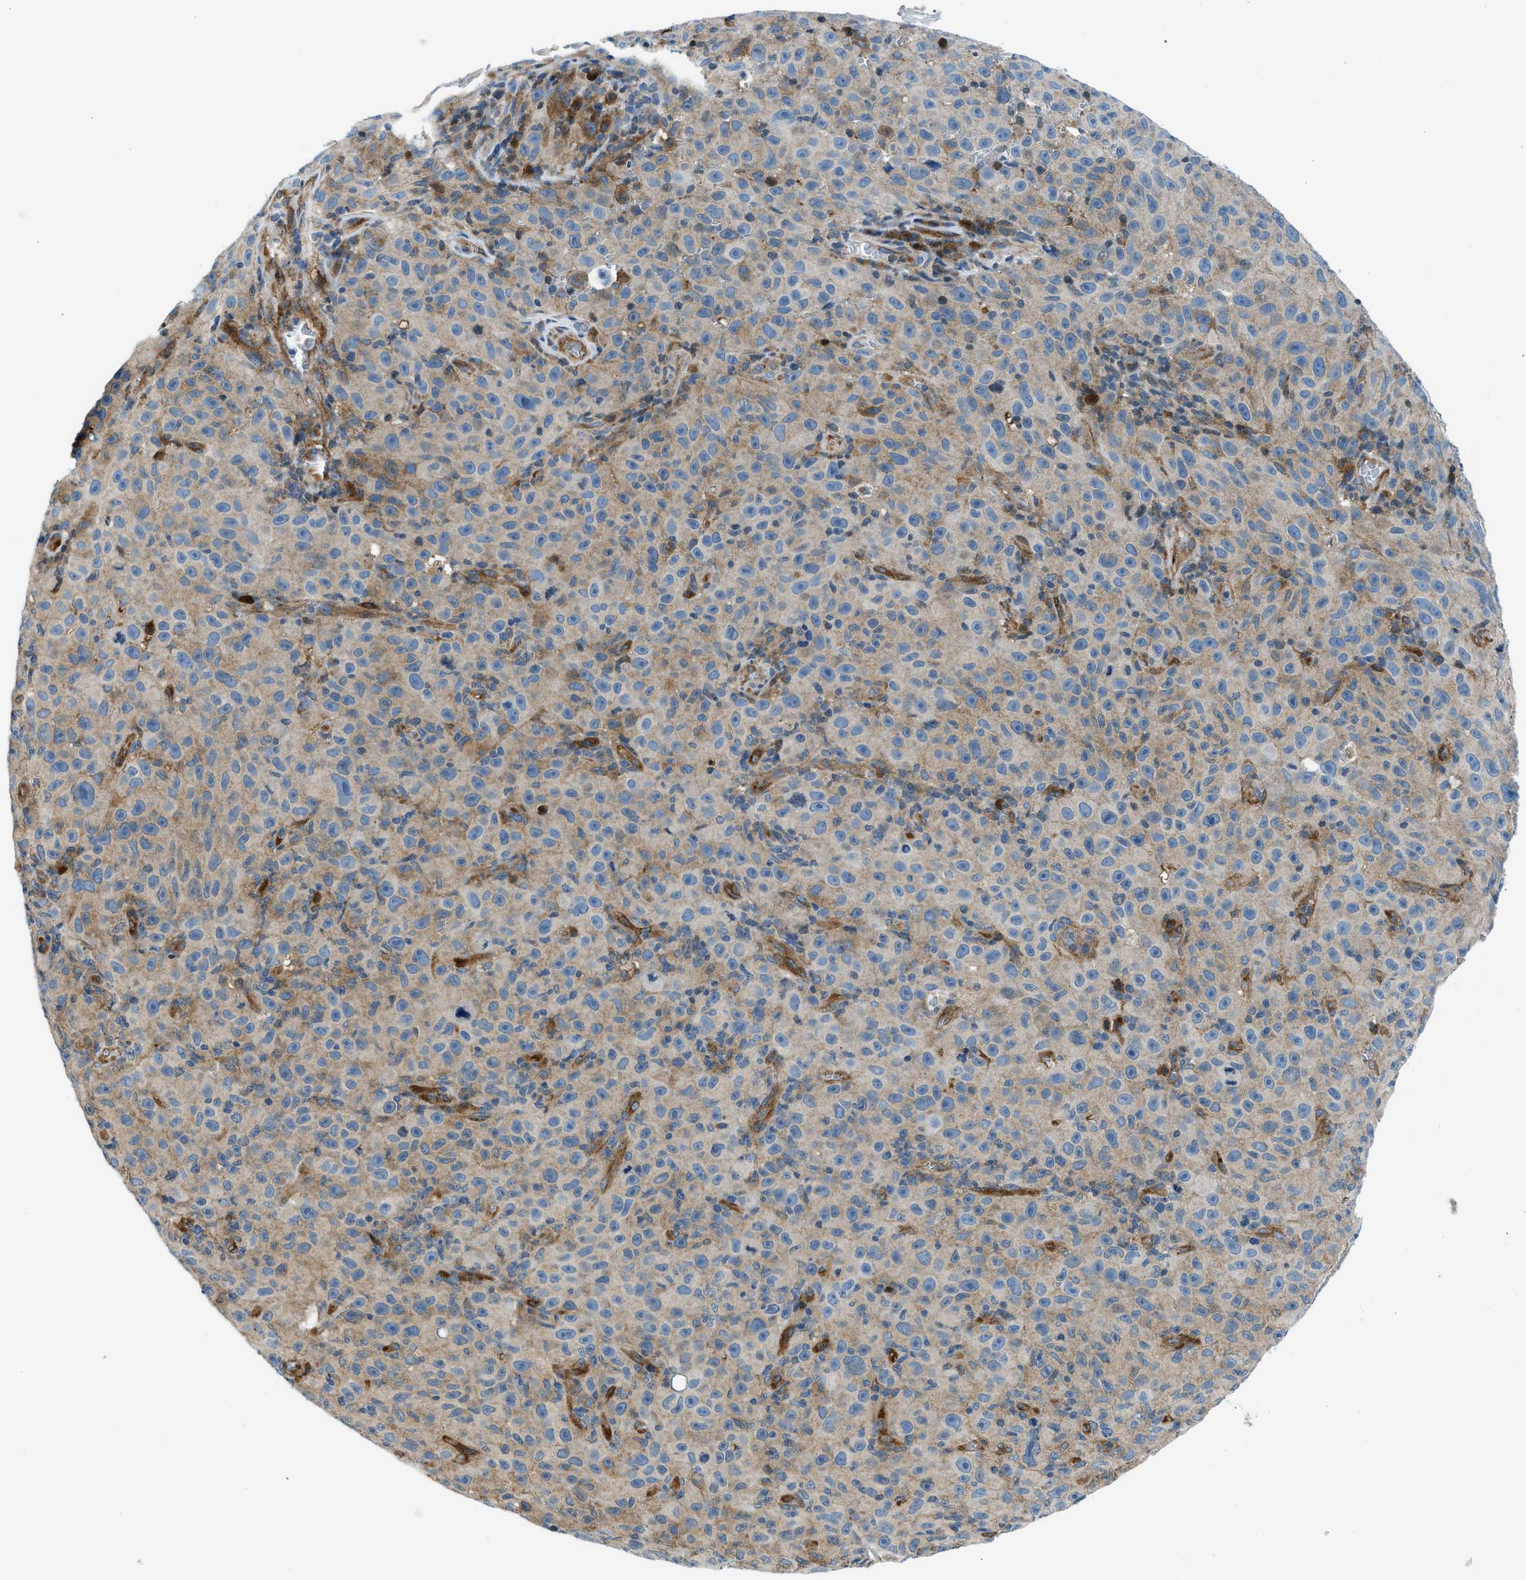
{"staining": {"intensity": "moderate", "quantity": ">75%", "location": "cytoplasmic/membranous"}, "tissue": "melanoma", "cell_type": "Tumor cells", "image_type": "cancer", "snomed": [{"axis": "morphology", "description": "Malignant melanoma, NOS"}, {"axis": "topography", "description": "Skin"}], "caption": "Protein staining of malignant melanoma tissue exhibits moderate cytoplasmic/membranous positivity in about >75% of tumor cells. The staining was performed using DAB (3,3'-diaminobenzidine), with brown indicating positive protein expression. Nuclei are stained blue with hematoxylin.", "gene": "YWHAE", "patient": {"sex": "female", "age": 82}}